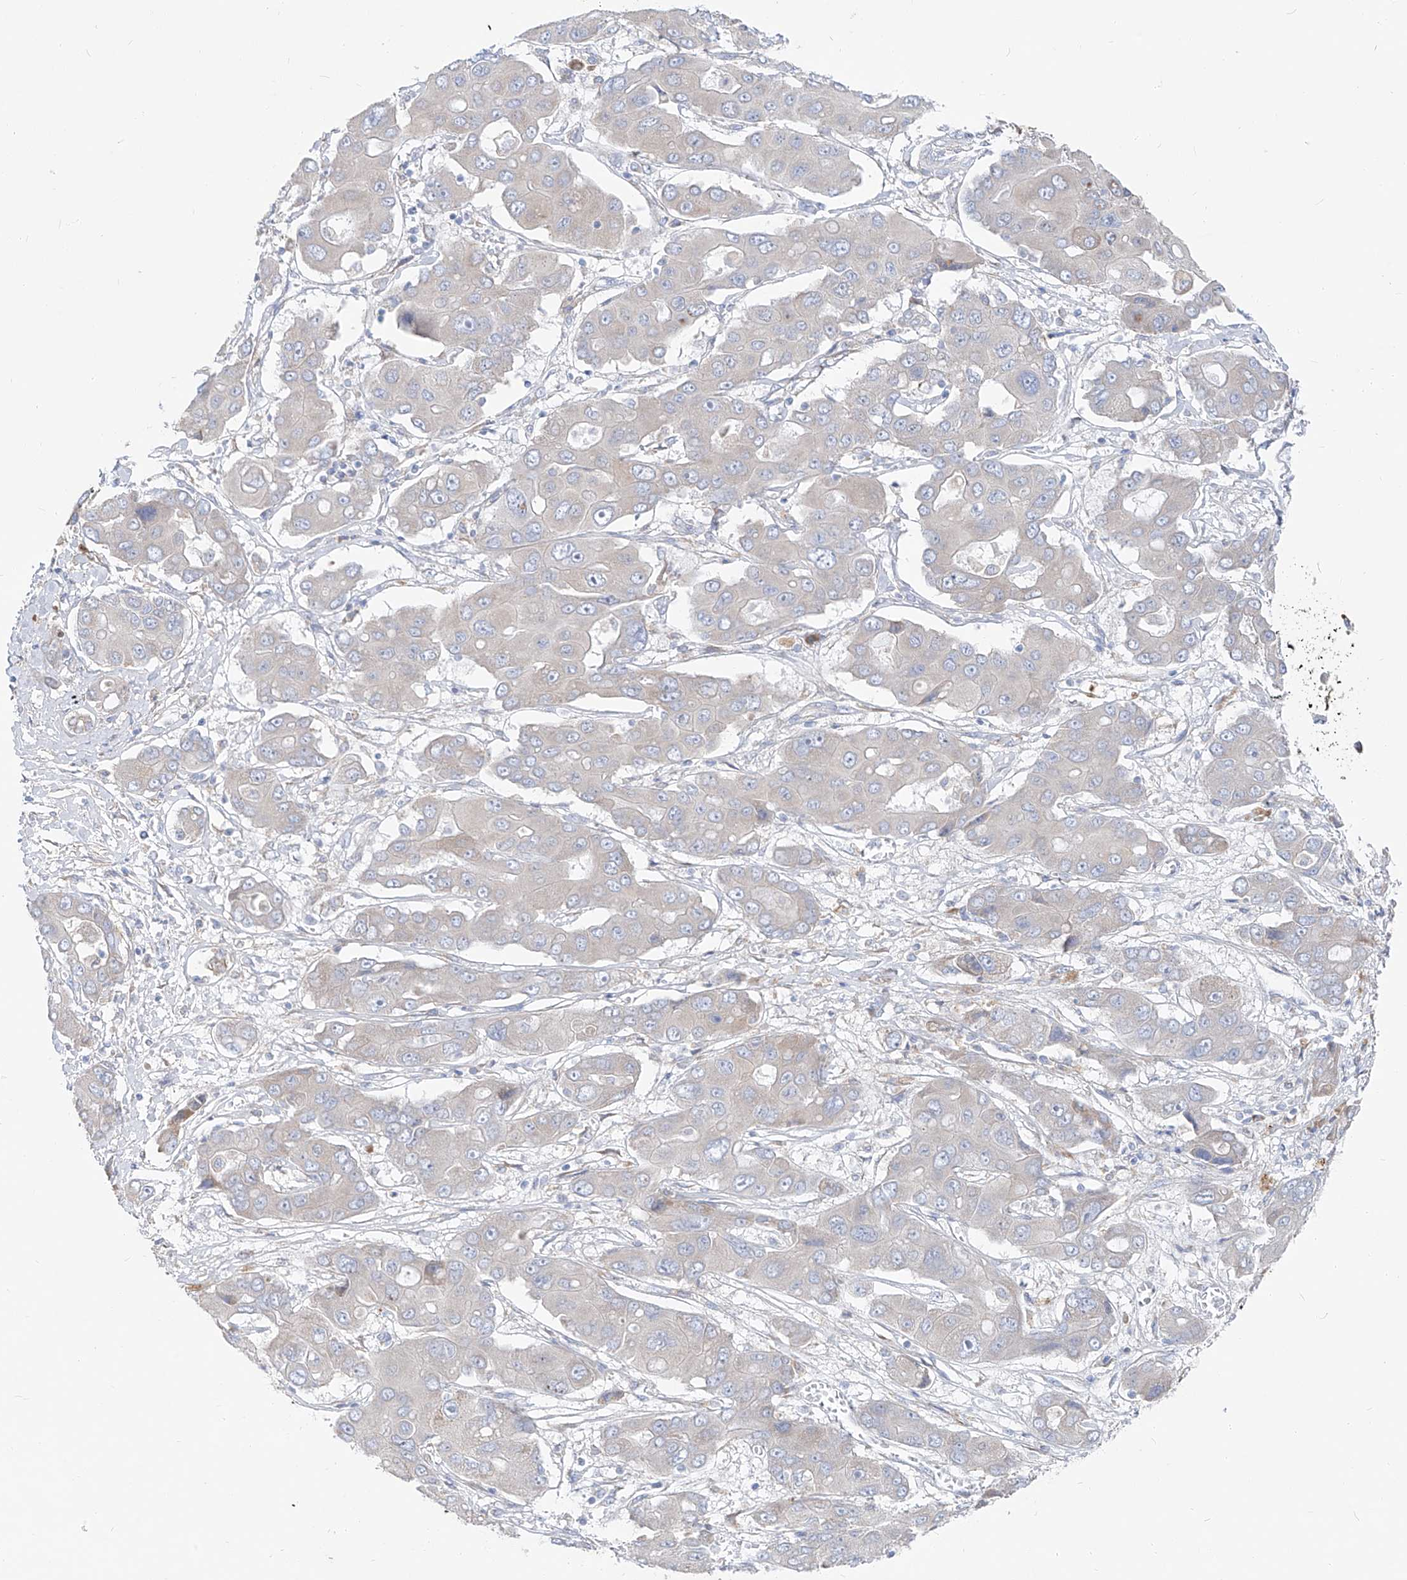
{"staining": {"intensity": "negative", "quantity": "none", "location": "none"}, "tissue": "liver cancer", "cell_type": "Tumor cells", "image_type": "cancer", "snomed": [{"axis": "morphology", "description": "Cholangiocarcinoma"}, {"axis": "topography", "description": "Liver"}], "caption": "A high-resolution histopathology image shows IHC staining of liver cancer (cholangiocarcinoma), which exhibits no significant staining in tumor cells.", "gene": "UFL1", "patient": {"sex": "male", "age": 67}}